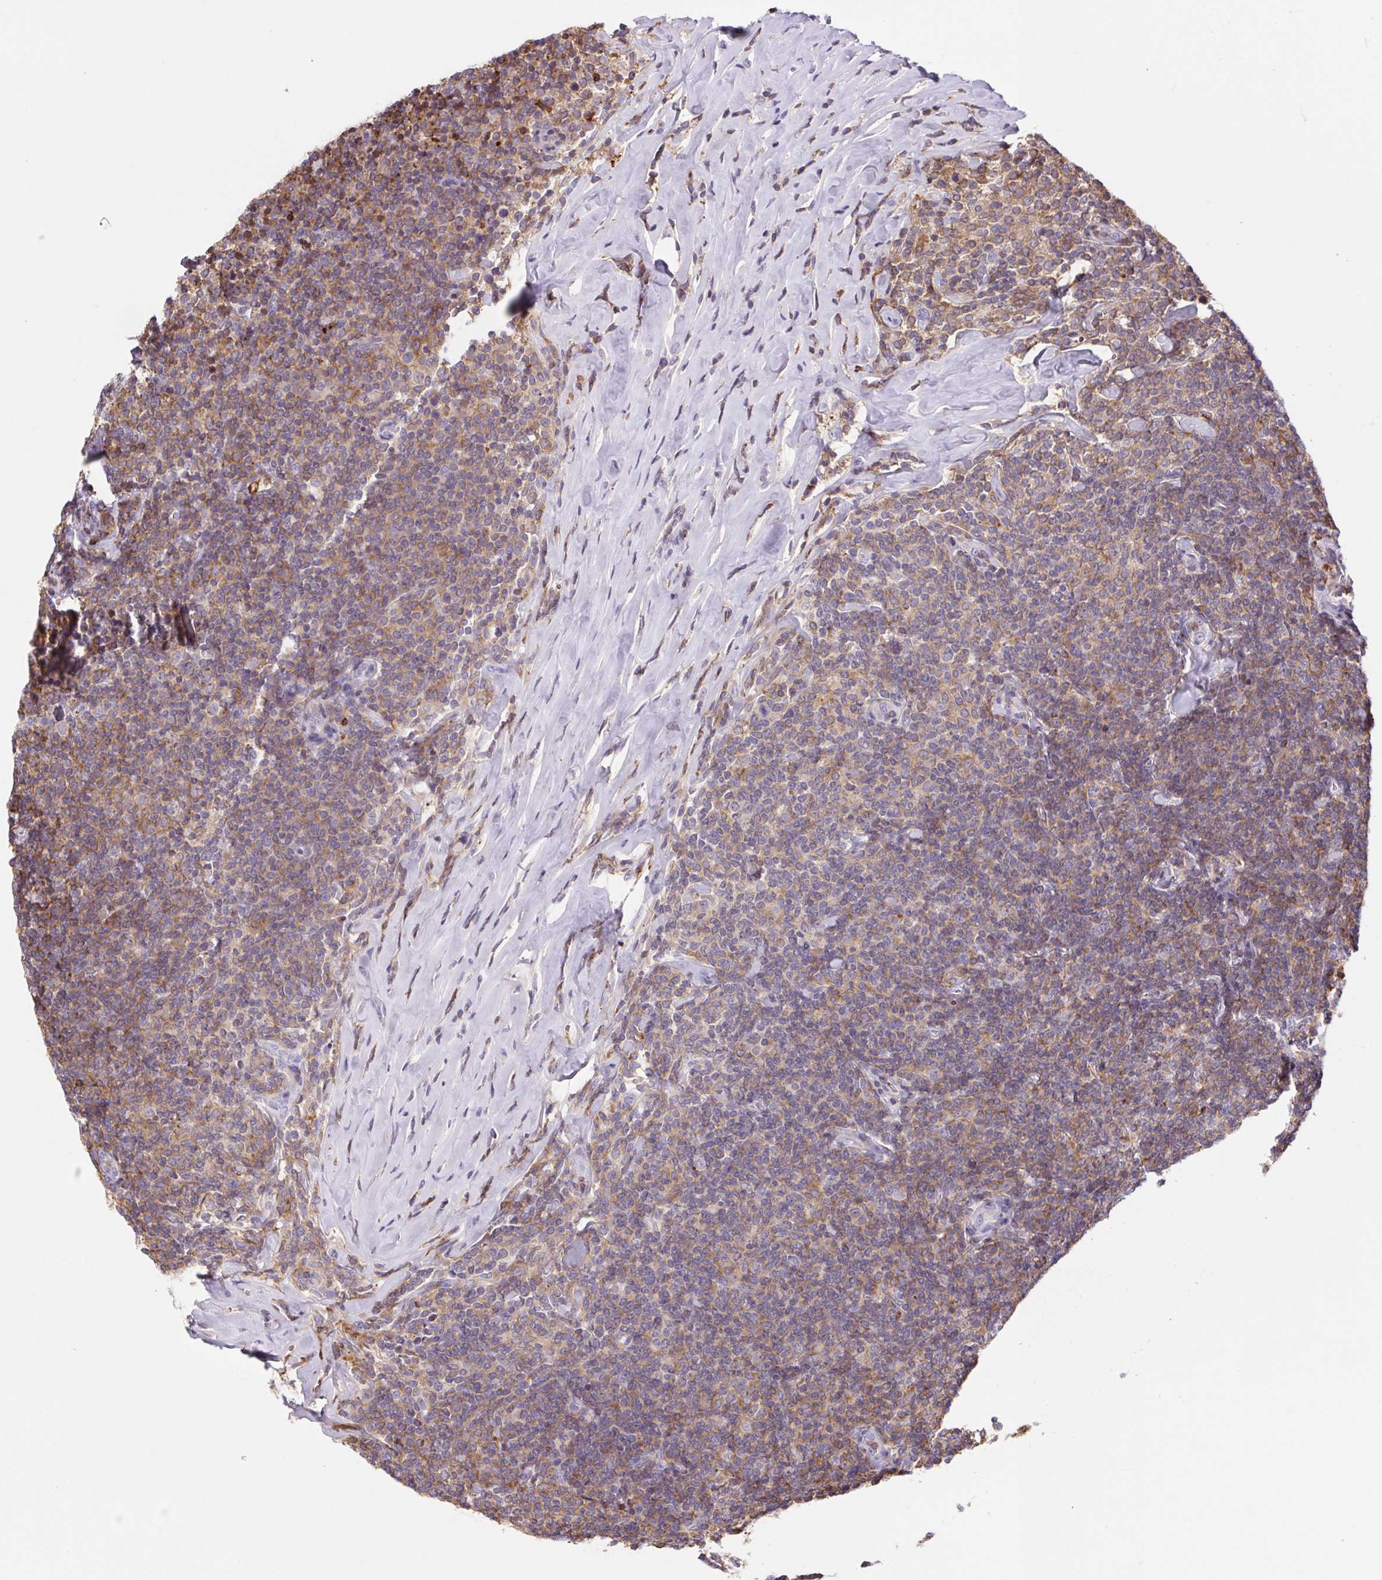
{"staining": {"intensity": "weak", "quantity": "25%-75%", "location": "cytoplasmic/membranous"}, "tissue": "lymphoma", "cell_type": "Tumor cells", "image_type": "cancer", "snomed": [{"axis": "morphology", "description": "Malignant lymphoma, non-Hodgkin's type, Low grade"}, {"axis": "topography", "description": "Lymph node"}], "caption": "Protein staining of lymphoma tissue exhibits weak cytoplasmic/membranous expression in approximately 25%-75% of tumor cells. (Brightfield microscopy of DAB IHC at high magnification).", "gene": "TPRG1", "patient": {"sex": "female", "age": 56}}